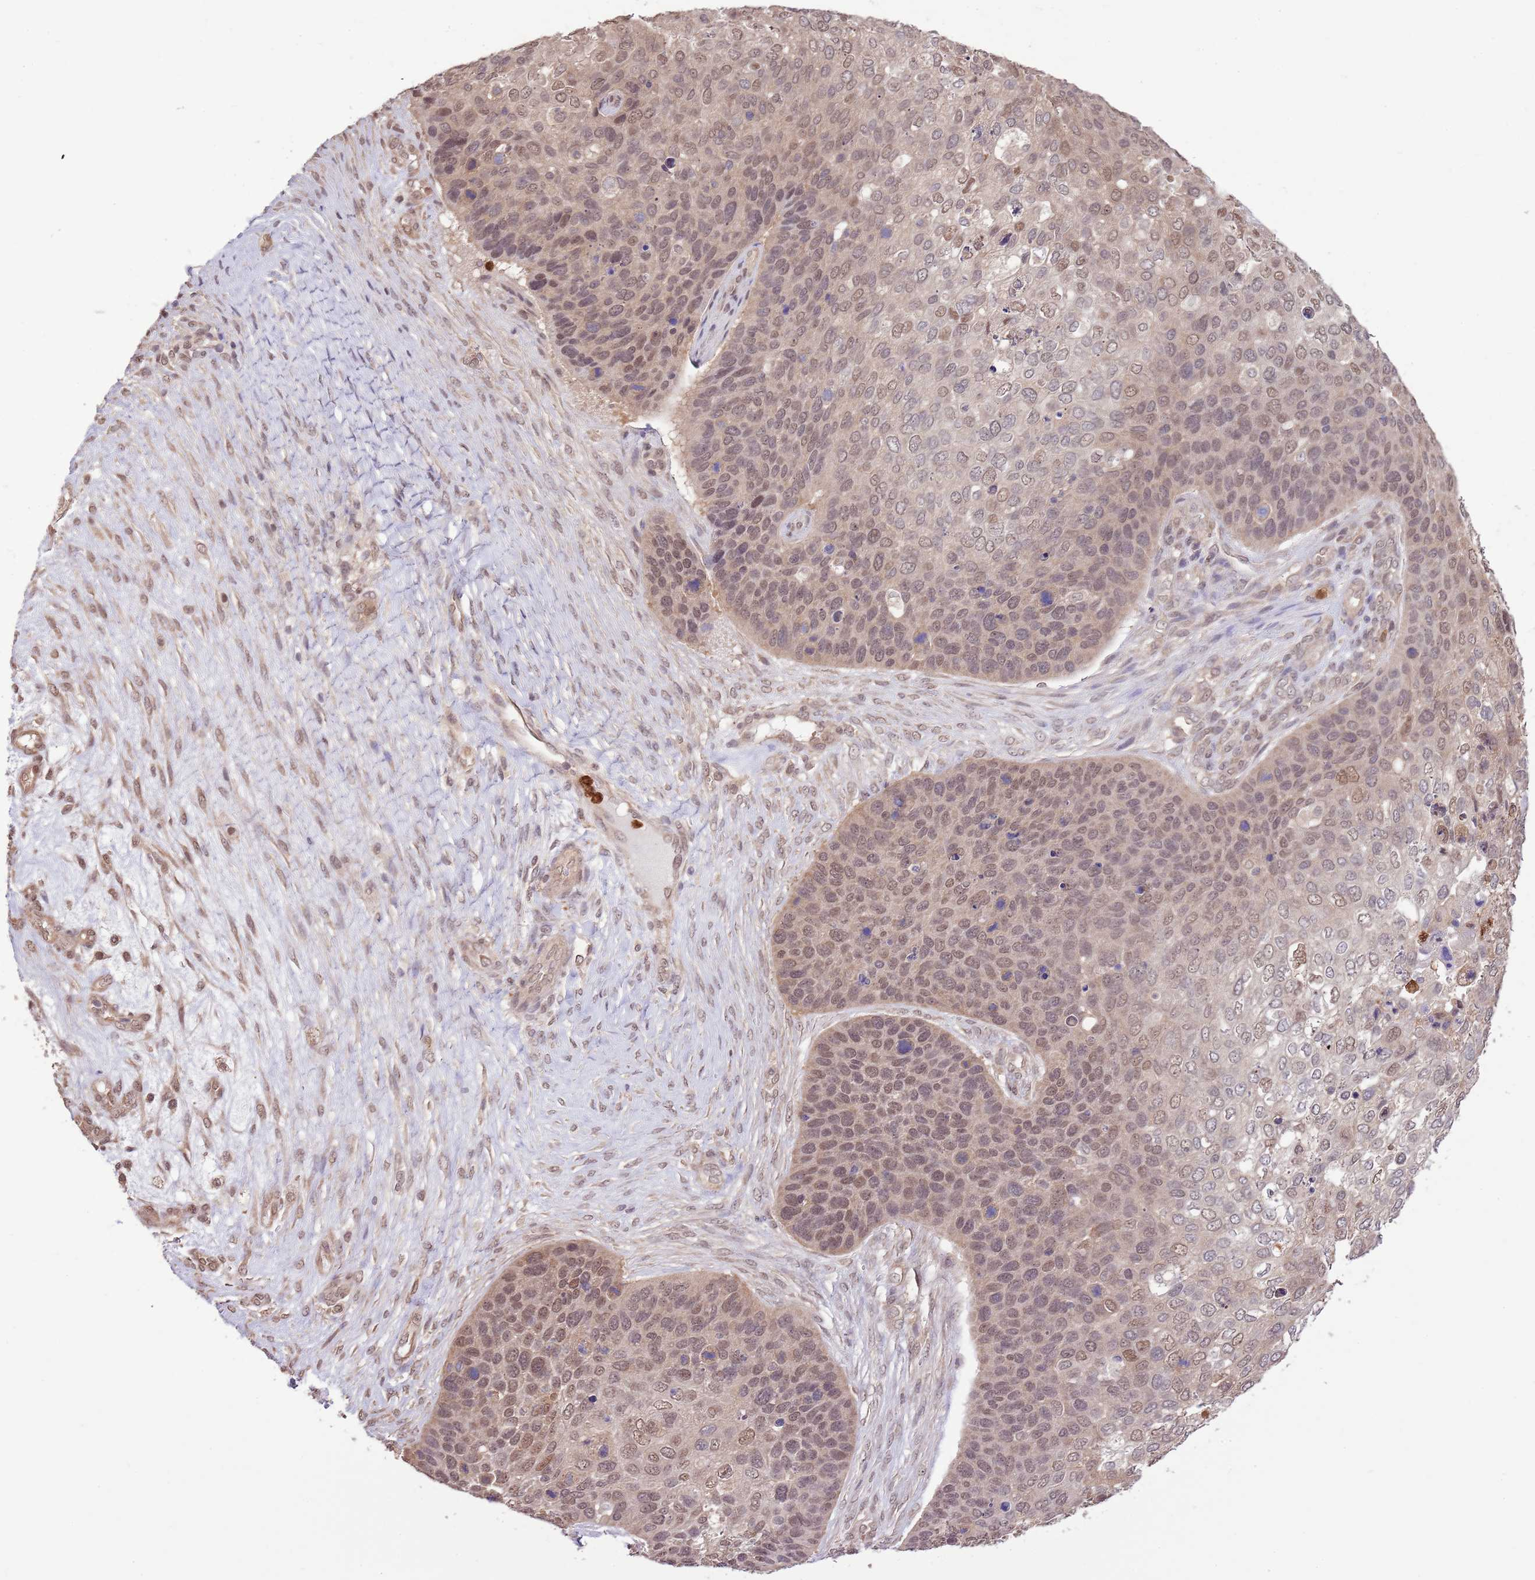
{"staining": {"intensity": "moderate", "quantity": ">75%", "location": "cytoplasmic/membranous,nuclear"}, "tissue": "skin cancer", "cell_type": "Tumor cells", "image_type": "cancer", "snomed": [{"axis": "morphology", "description": "Basal cell carcinoma"}, {"axis": "topography", "description": "Skin"}], "caption": "Tumor cells demonstrate medium levels of moderate cytoplasmic/membranous and nuclear positivity in about >75% of cells in human skin cancer (basal cell carcinoma).", "gene": "AMIGO1", "patient": {"sex": "female", "age": 74}}